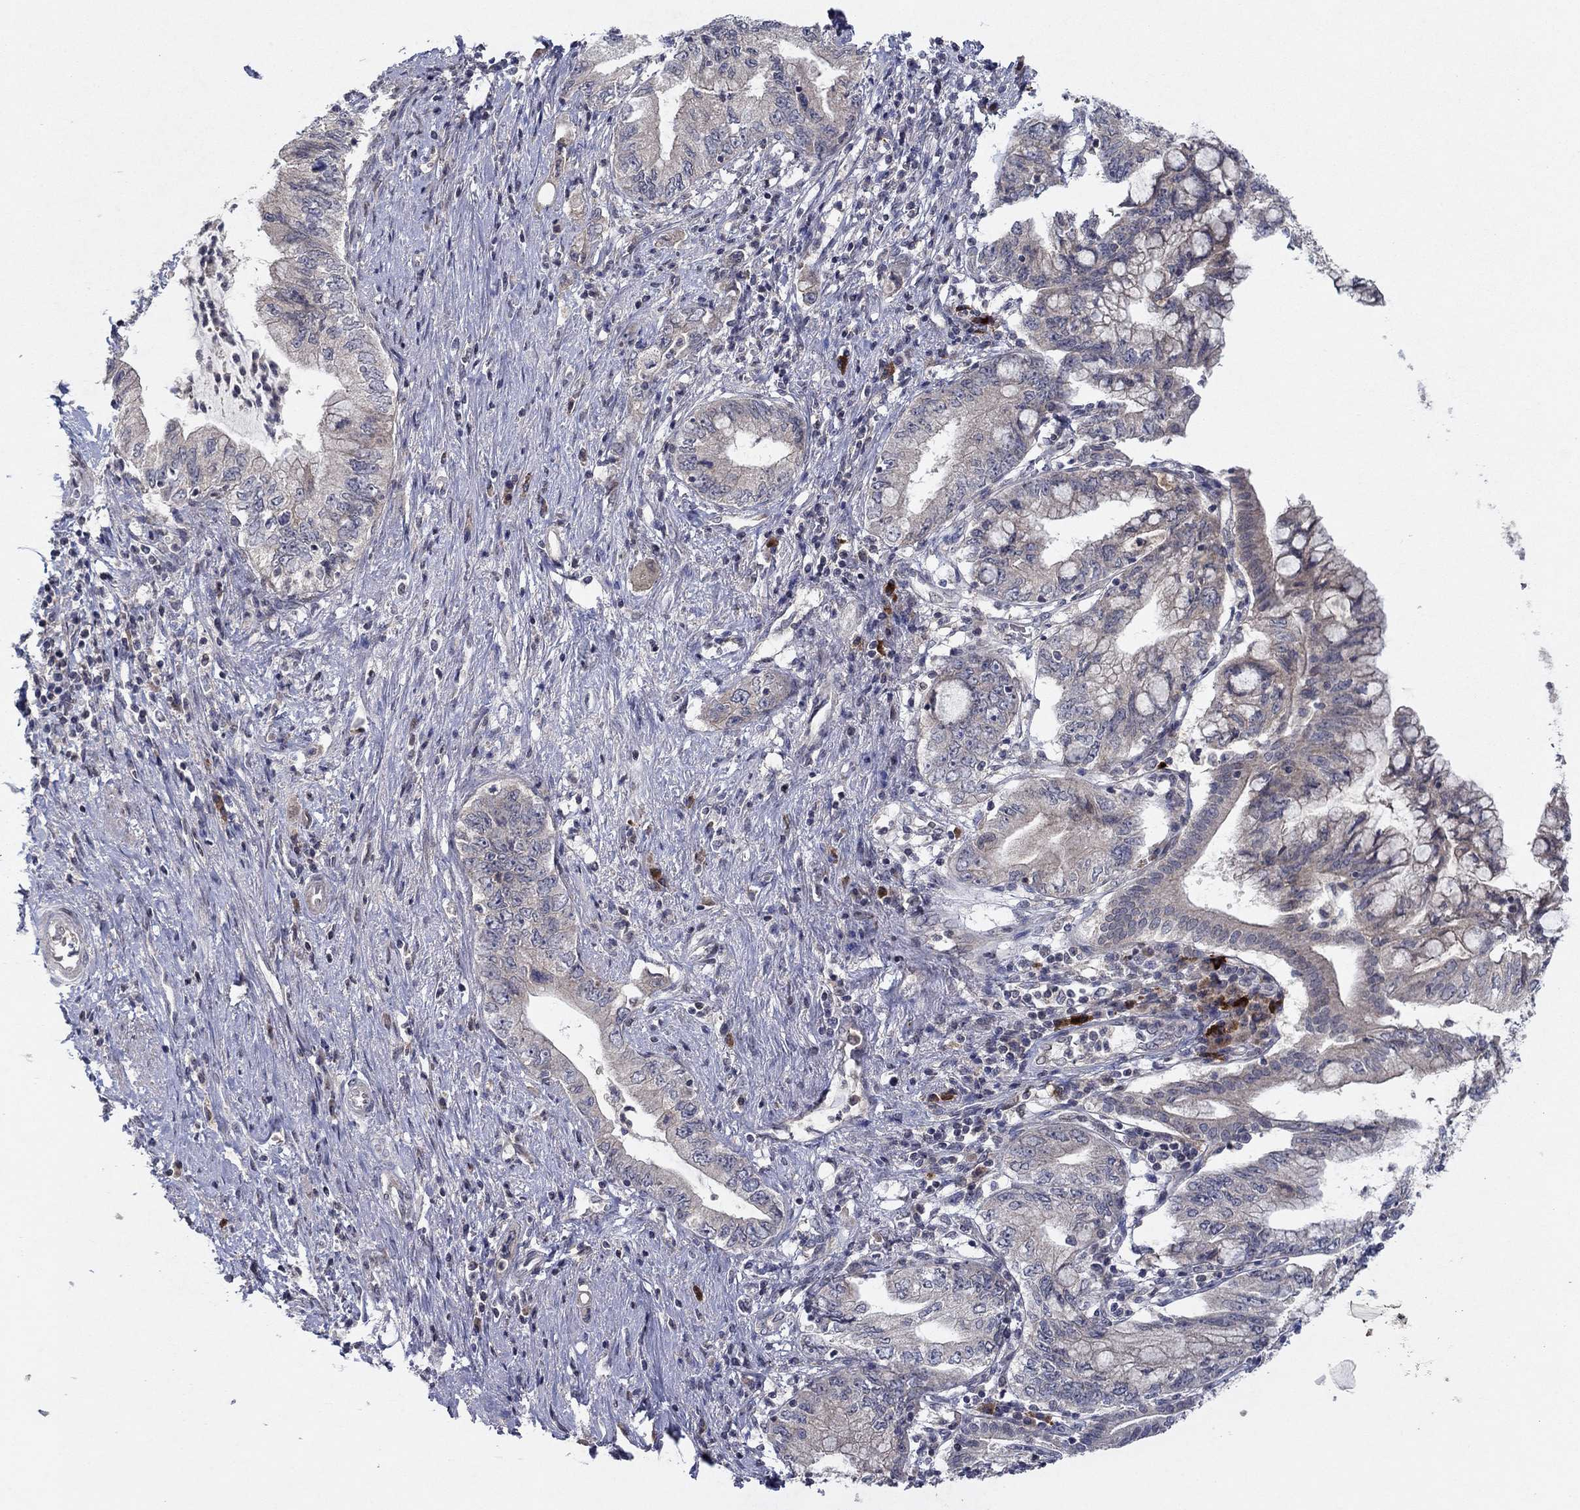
{"staining": {"intensity": "negative", "quantity": "none", "location": "none"}, "tissue": "pancreatic cancer", "cell_type": "Tumor cells", "image_type": "cancer", "snomed": [{"axis": "morphology", "description": "Adenocarcinoma, NOS"}, {"axis": "topography", "description": "Pancreas"}], "caption": "The image displays no significant staining in tumor cells of adenocarcinoma (pancreatic).", "gene": "IL4", "patient": {"sex": "female", "age": 73}}